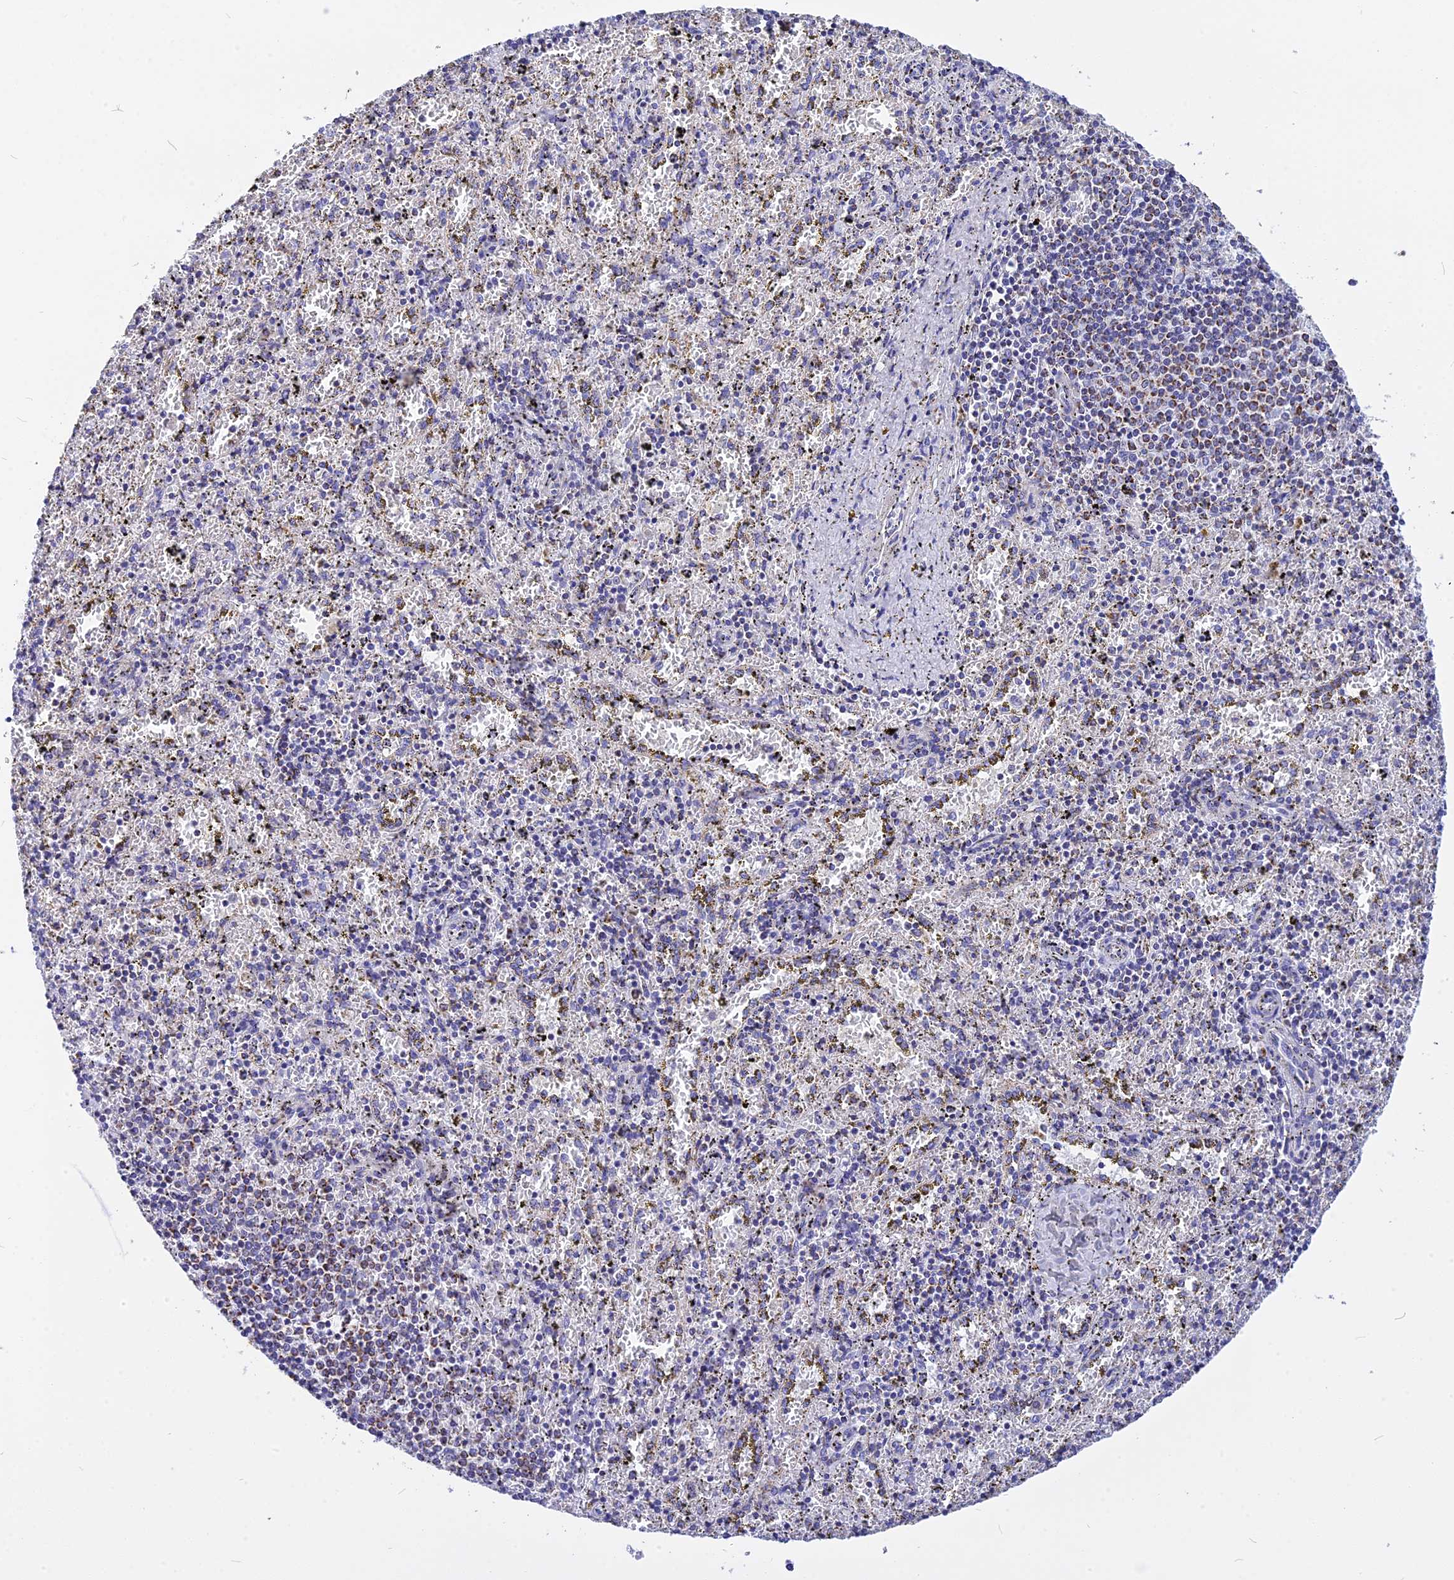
{"staining": {"intensity": "moderate", "quantity": "<25%", "location": "cytoplasmic/membranous"}, "tissue": "spleen", "cell_type": "Cells in red pulp", "image_type": "normal", "snomed": [{"axis": "morphology", "description": "Normal tissue, NOS"}, {"axis": "topography", "description": "Spleen"}], "caption": "This histopathology image displays normal spleen stained with immunohistochemistry (IHC) to label a protein in brown. The cytoplasmic/membranous of cells in red pulp show moderate positivity for the protein. Nuclei are counter-stained blue.", "gene": "VDAC2", "patient": {"sex": "male", "age": 11}}